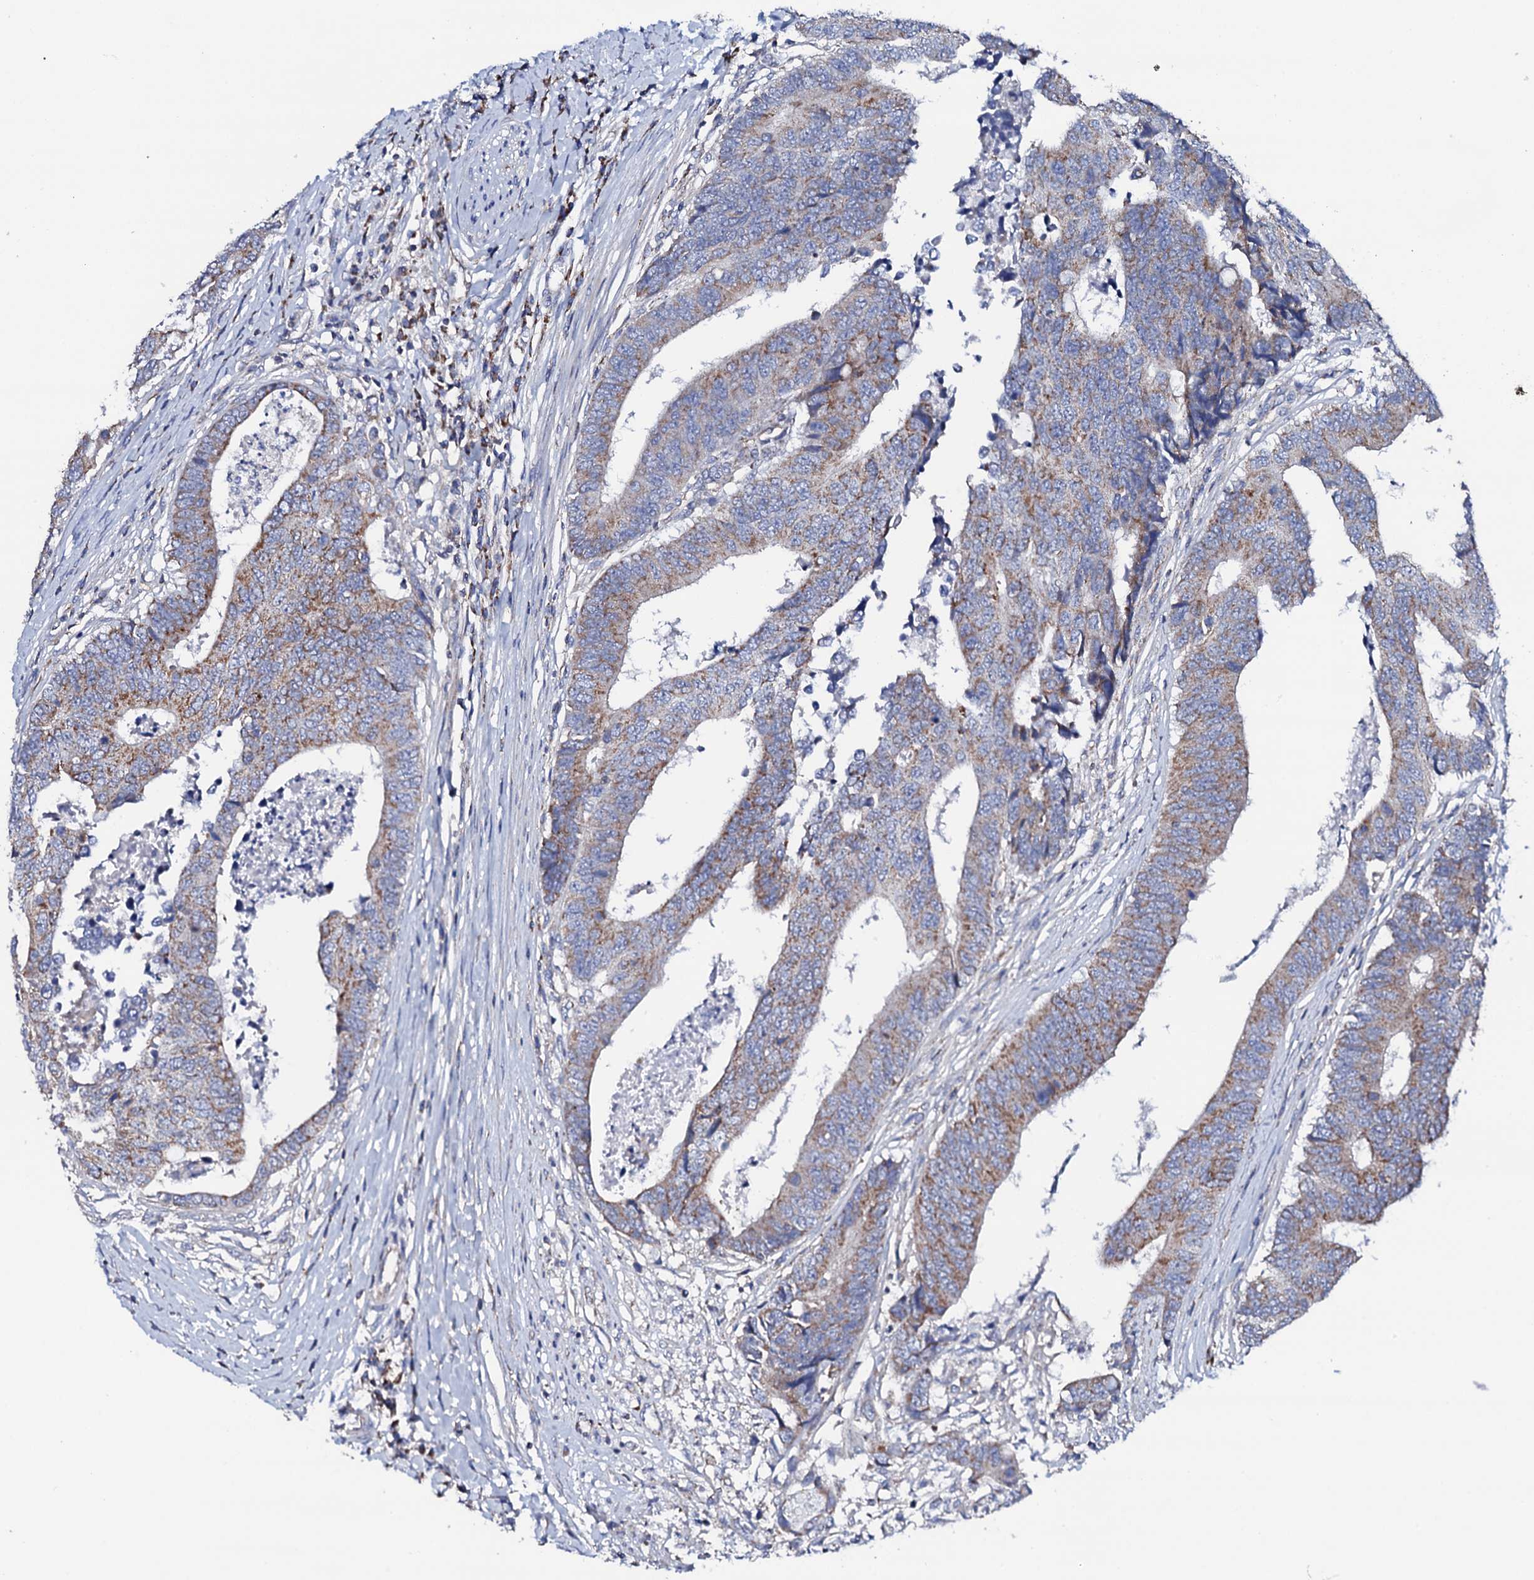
{"staining": {"intensity": "moderate", "quantity": "<25%", "location": "cytoplasmic/membranous"}, "tissue": "colorectal cancer", "cell_type": "Tumor cells", "image_type": "cancer", "snomed": [{"axis": "morphology", "description": "Adenocarcinoma, NOS"}, {"axis": "topography", "description": "Rectum"}], "caption": "A micrograph showing moderate cytoplasmic/membranous expression in about <25% of tumor cells in colorectal cancer, as visualized by brown immunohistochemical staining.", "gene": "TCAF2", "patient": {"sex": "male", "age": 84}}